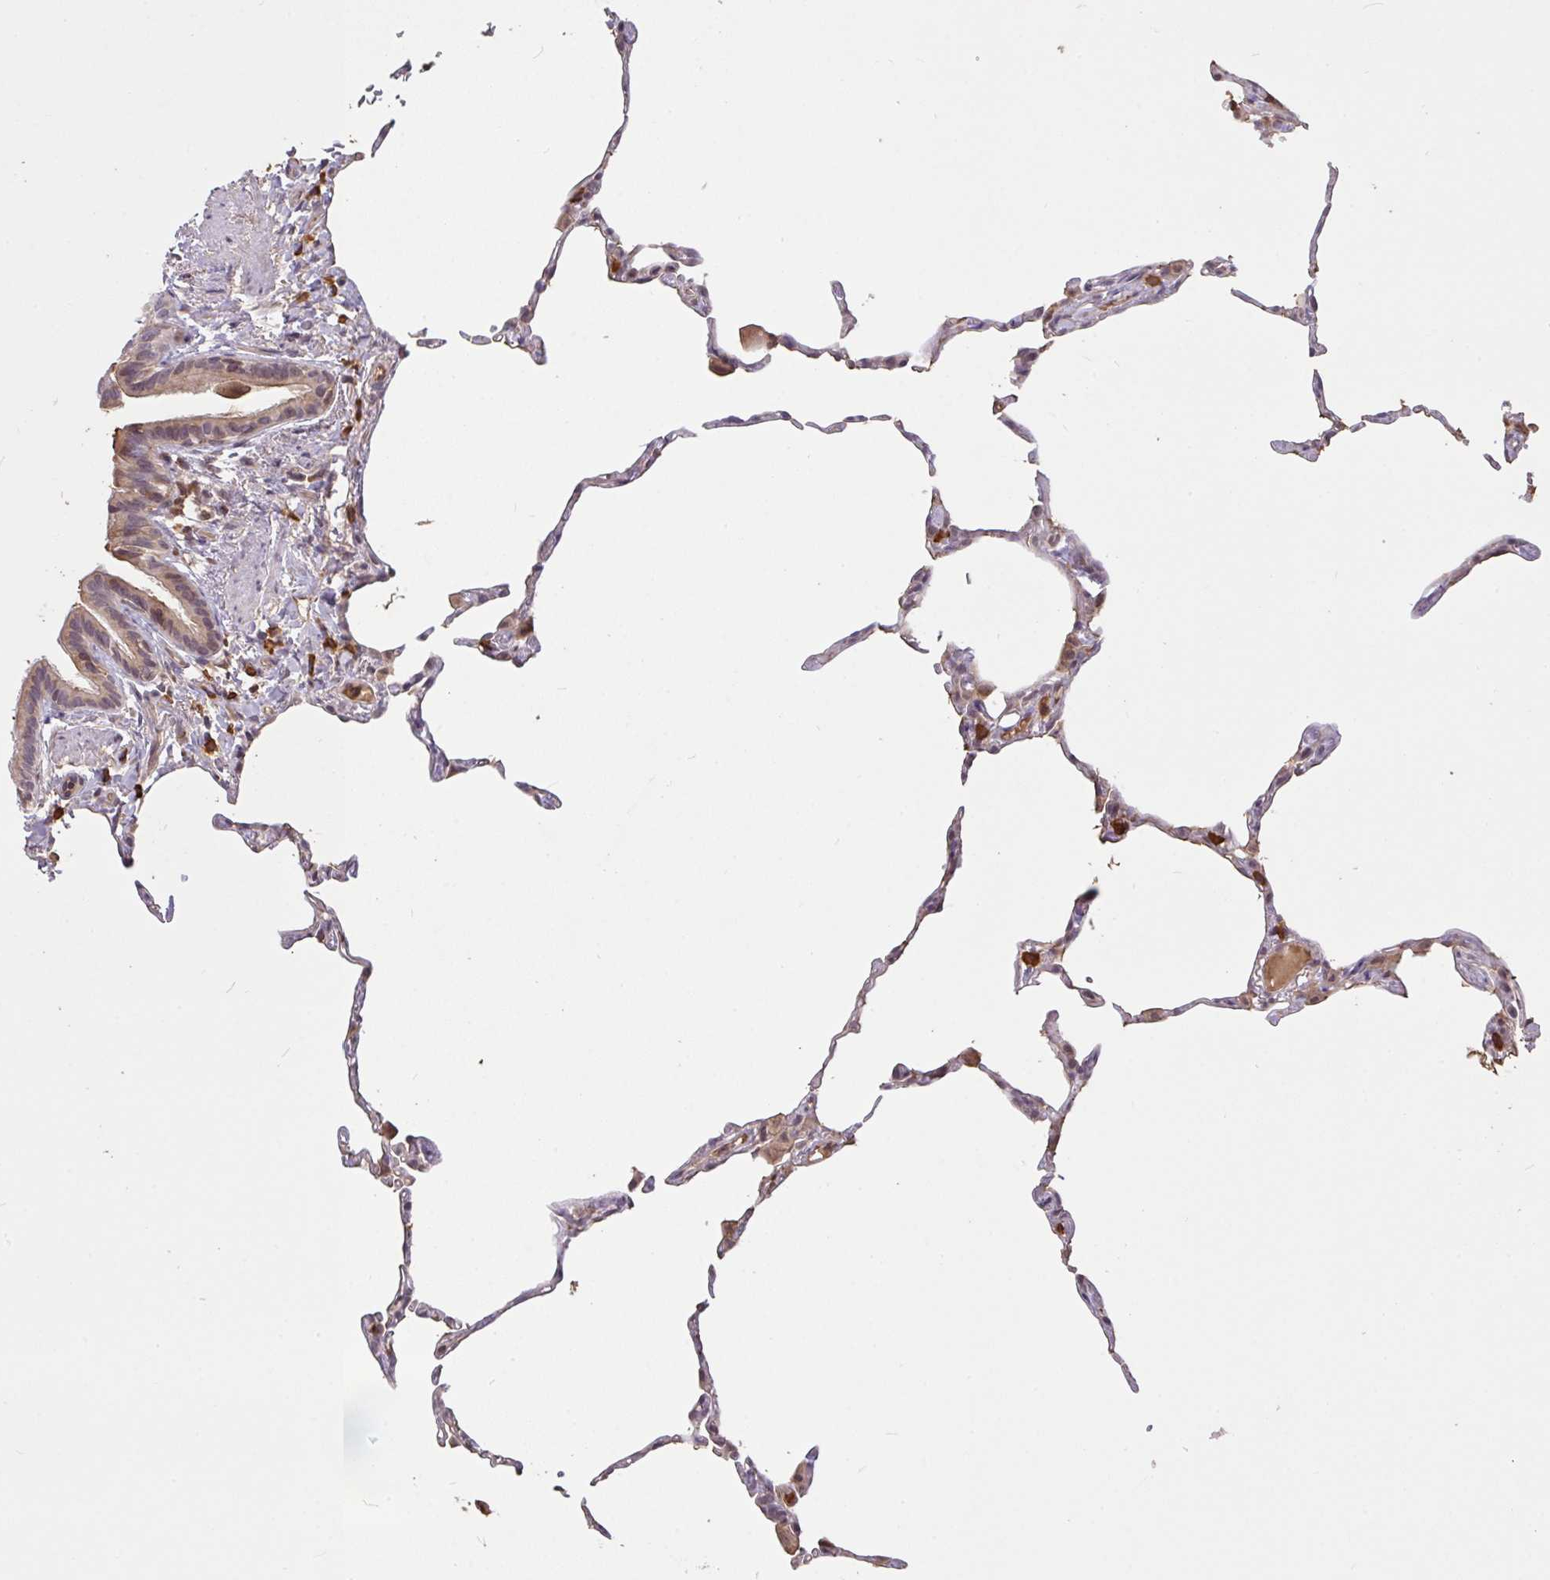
{"staining": {"intensity": "negative", "quantity": "none", "location": "none"}, "tissue": "lung", "cell_type": "Alveolar cells", "image_type": "normal", "snomed": [{"axis": "morphology", "description": "Normal tissue, NOS"}, {"axis": "topography", "description": "Lung"}], "caption": "Image shows no significant protein positivity in alveolar cells of benign lung. Nuclei are stained in blue.", "gene": "FCER1A", "patient": {"sex": "female", "age": 57}}